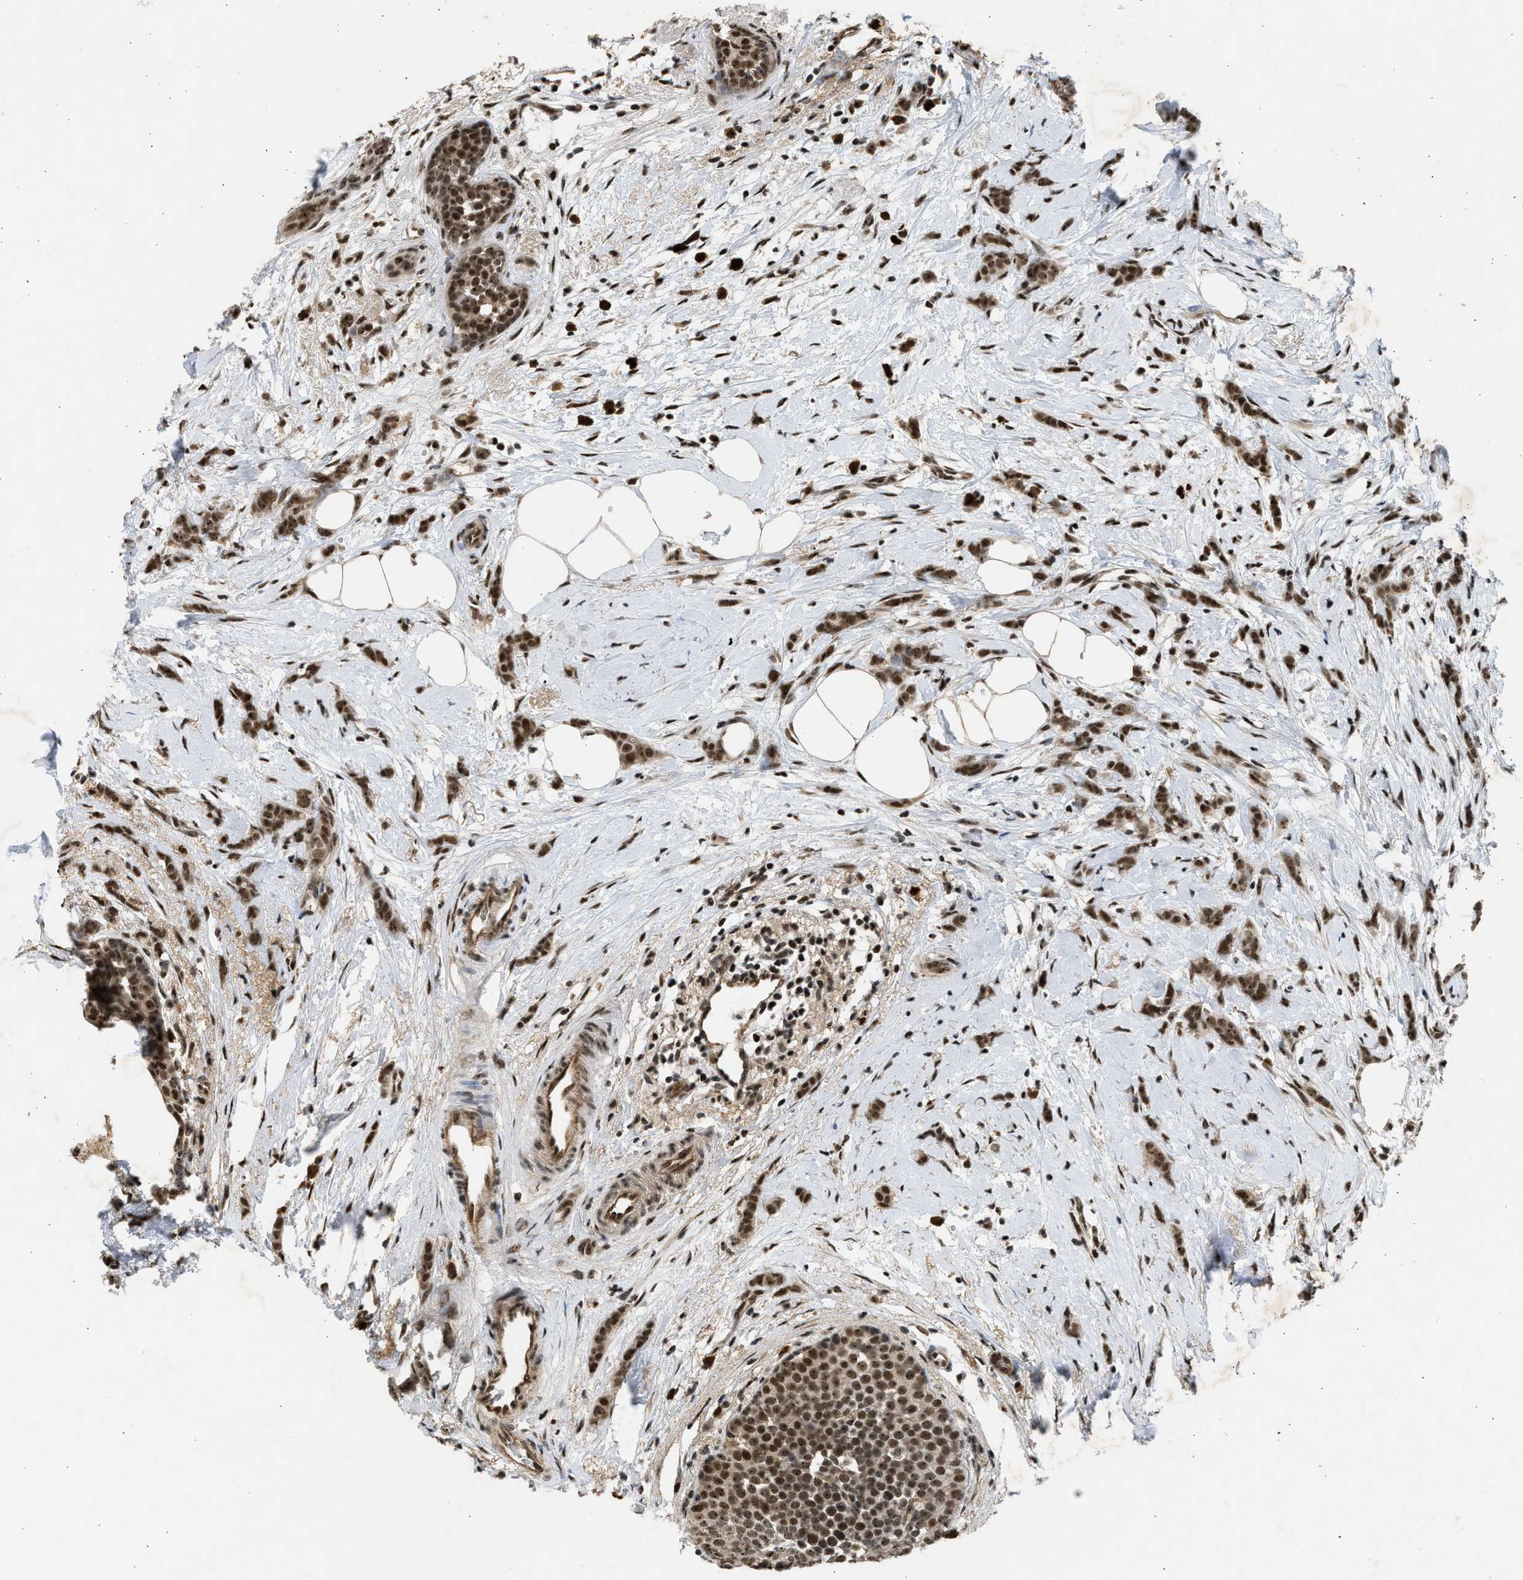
{"staining": {"intensity": "moderate", "quantity": ">75%", "location": "cytoplasmic/membranous,nuclear"}, "tissue": "breast cancer", "cell_type": "Tumor cells", "image_type": "cancer", "snomed": [{"axis": "morphology", "description": "Lobular carcinoma, in situ"}, {"axis": "morphology", "description": "Lobular carcinoma"}, {"axis": "topography", "description": "Breast"}], "caption": "An IHC histopathology image of neoplastic tissue is shown. Protein staining in brown shows moderate cytoplasmic/membranous and nuclear positivity in breast cancer (lobular carcinoma) within tumor cells.", "gene": "TFDP2", "patient": {"sex": "female", "age": 41}}